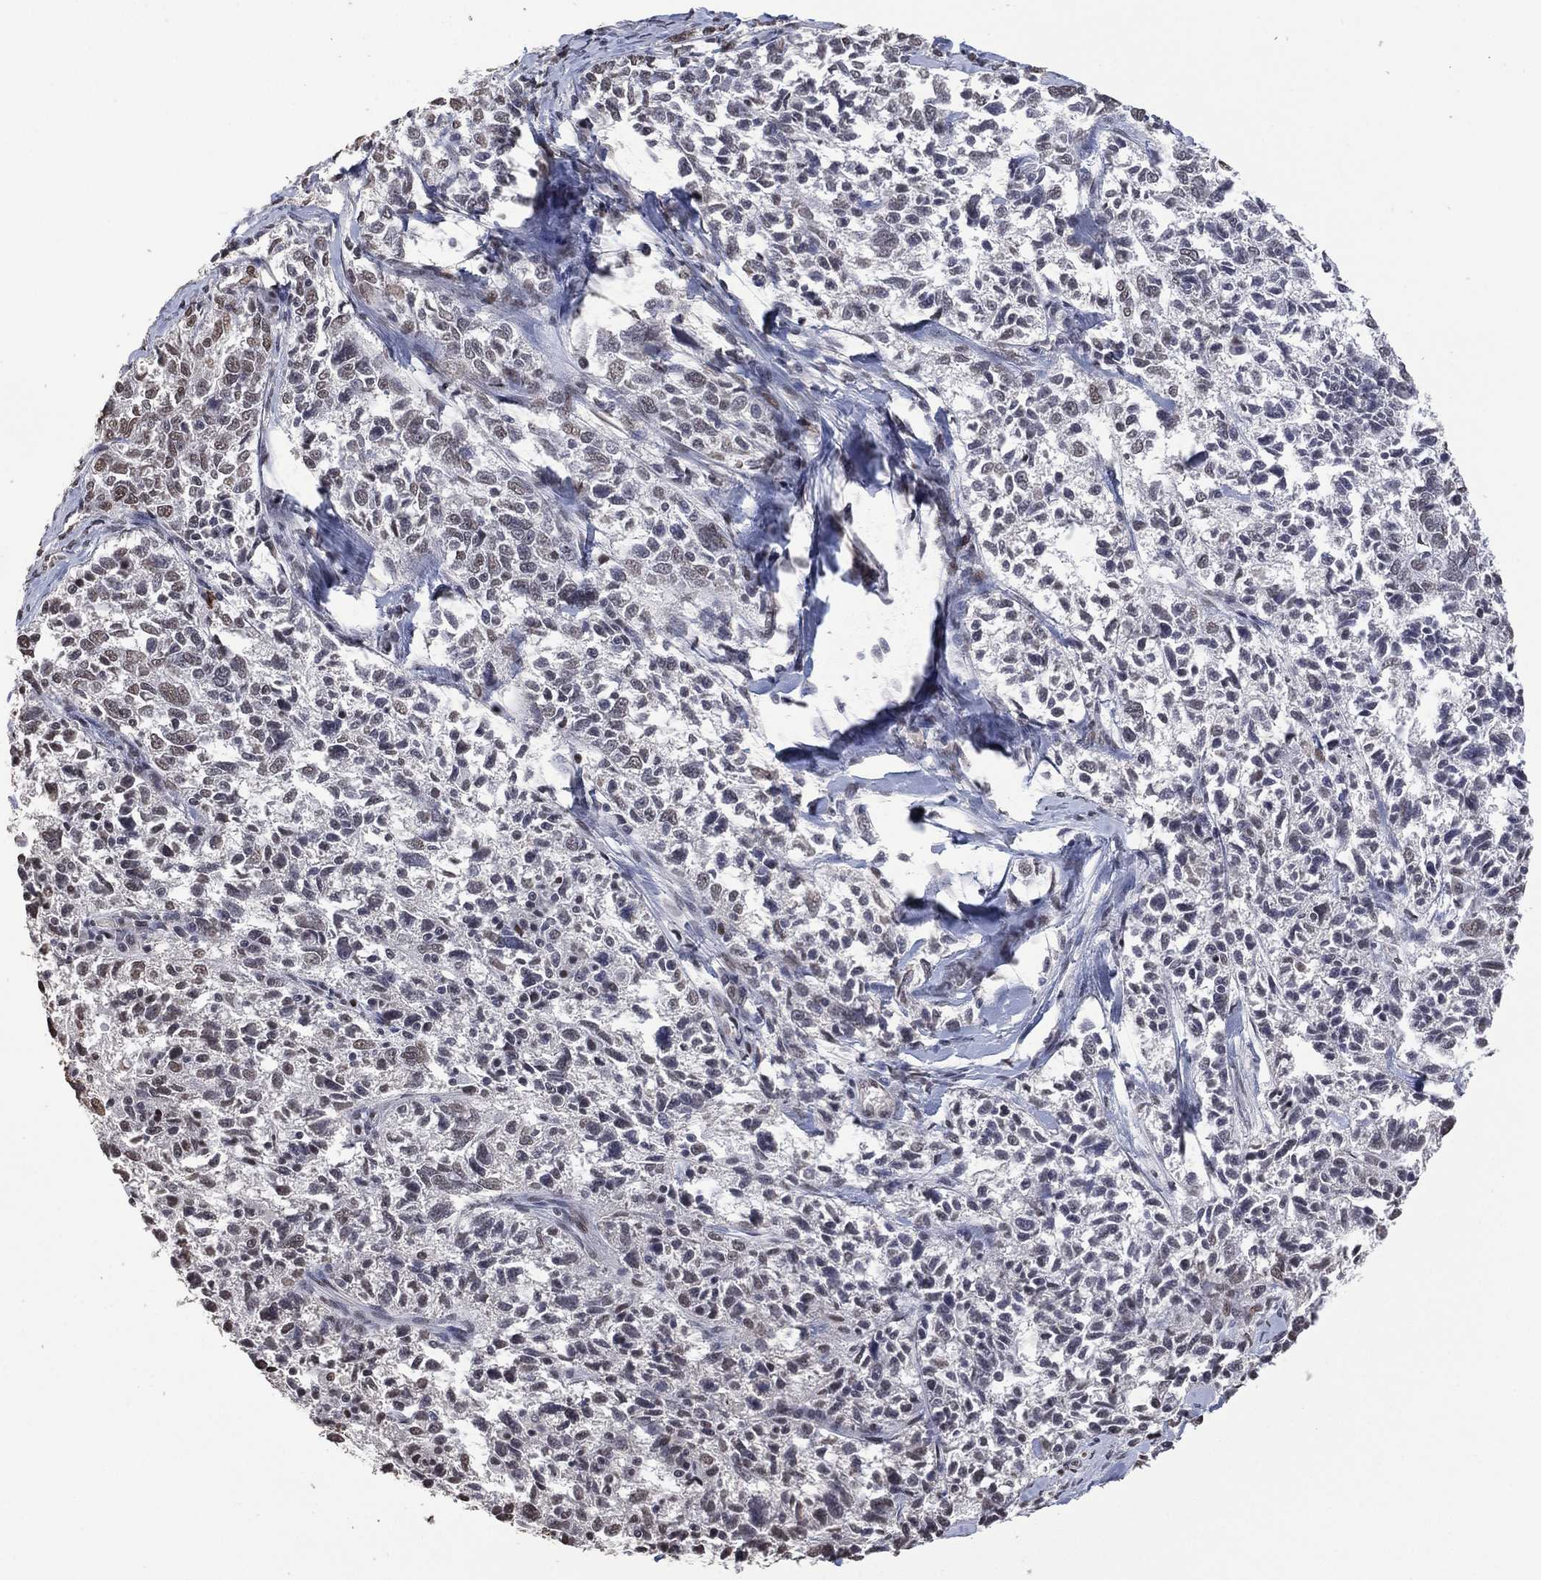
{"staining": {"intensity": "negative", "quantity": "none", "location": "none"}, "tissue": "ovarian cancer", "cell_type": "Tumor cells", "image_type": "cancer", "snomed": [{"axis": "morphology", "description": "Cystadenocarcinoma, serous, NOS"}, {"axis": "topography", "description": "Ovary"}], "caption": "Immunohistochemistry photomicrograph of neoplastic tissue: ovarian serous cystadenocarcinoma stained with DAB (3,3'-diaminobenzidine) shows no significant protein positivity in tumor cells. (DAB (3,3'-diaminobenzidine) immunohistochemistry with hematoxylin counter stain).", "gene": "EHMT1", "patient": {"sex": "female", "age": 71}}